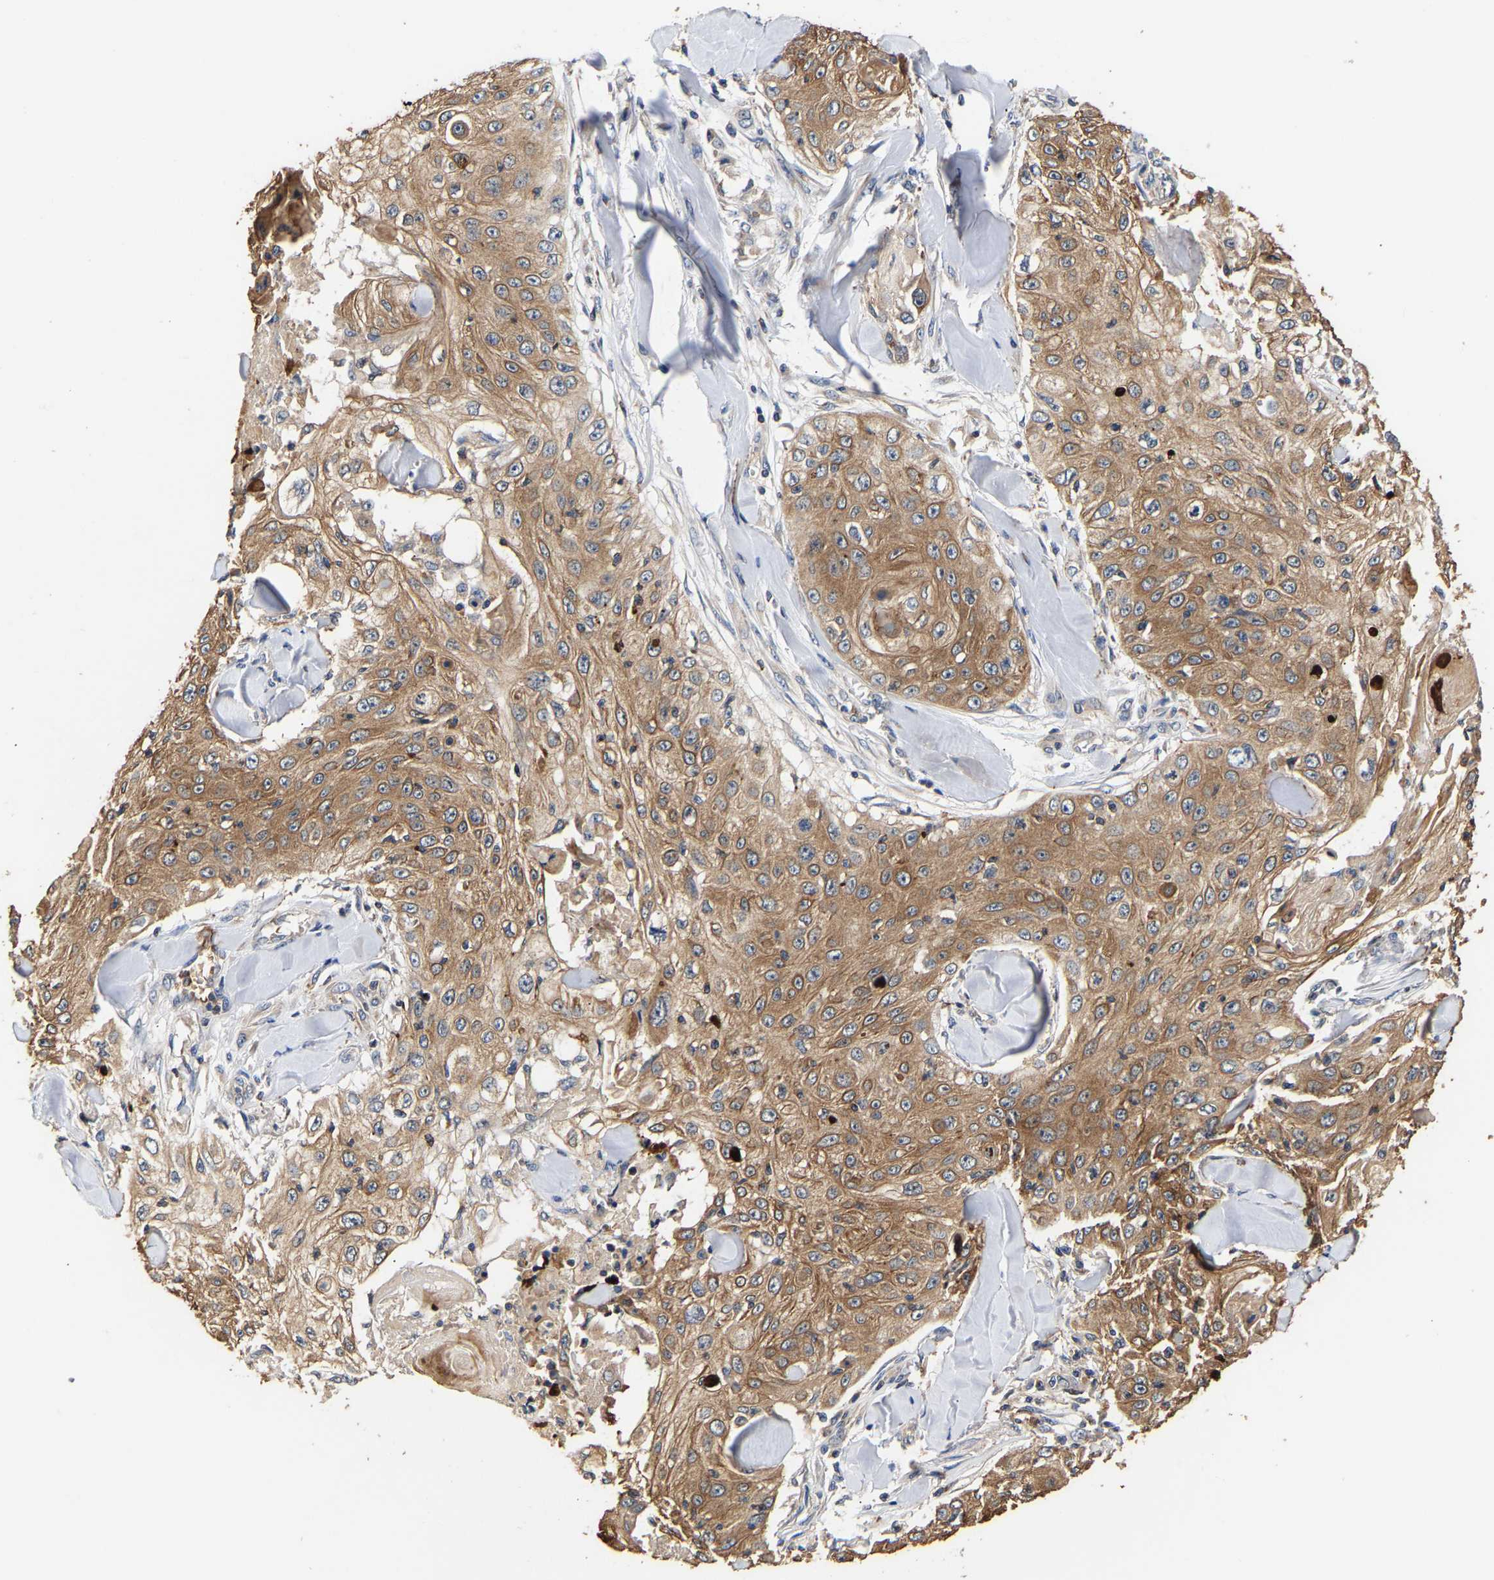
{"staining": {"intensity": "moderate", "quantity": ">75%", "location": "cytoplasmic/membranous"}, "tissue": "skin cancer", "cell_type": "Tumor cells", "image_type": "cancer", "snomed": [{"axis": "morphology", "description": "Squamous cell carcinoma, NOS"}, {"axis": "topography", "description": "Skin"}], "caption": "Immunohistochemistry (IHC) of human squamous cell carcinoma (skin) reveals medium levels of moderate cytoplasmic/membranous staining in approximately >75% of tumor cells. Immunohistochemistry (IHC) stains the protein of interest in brown and the nuclei are stained blue.", "gene": "LRBA", "patient": {"sex": "male", "age": 86}}